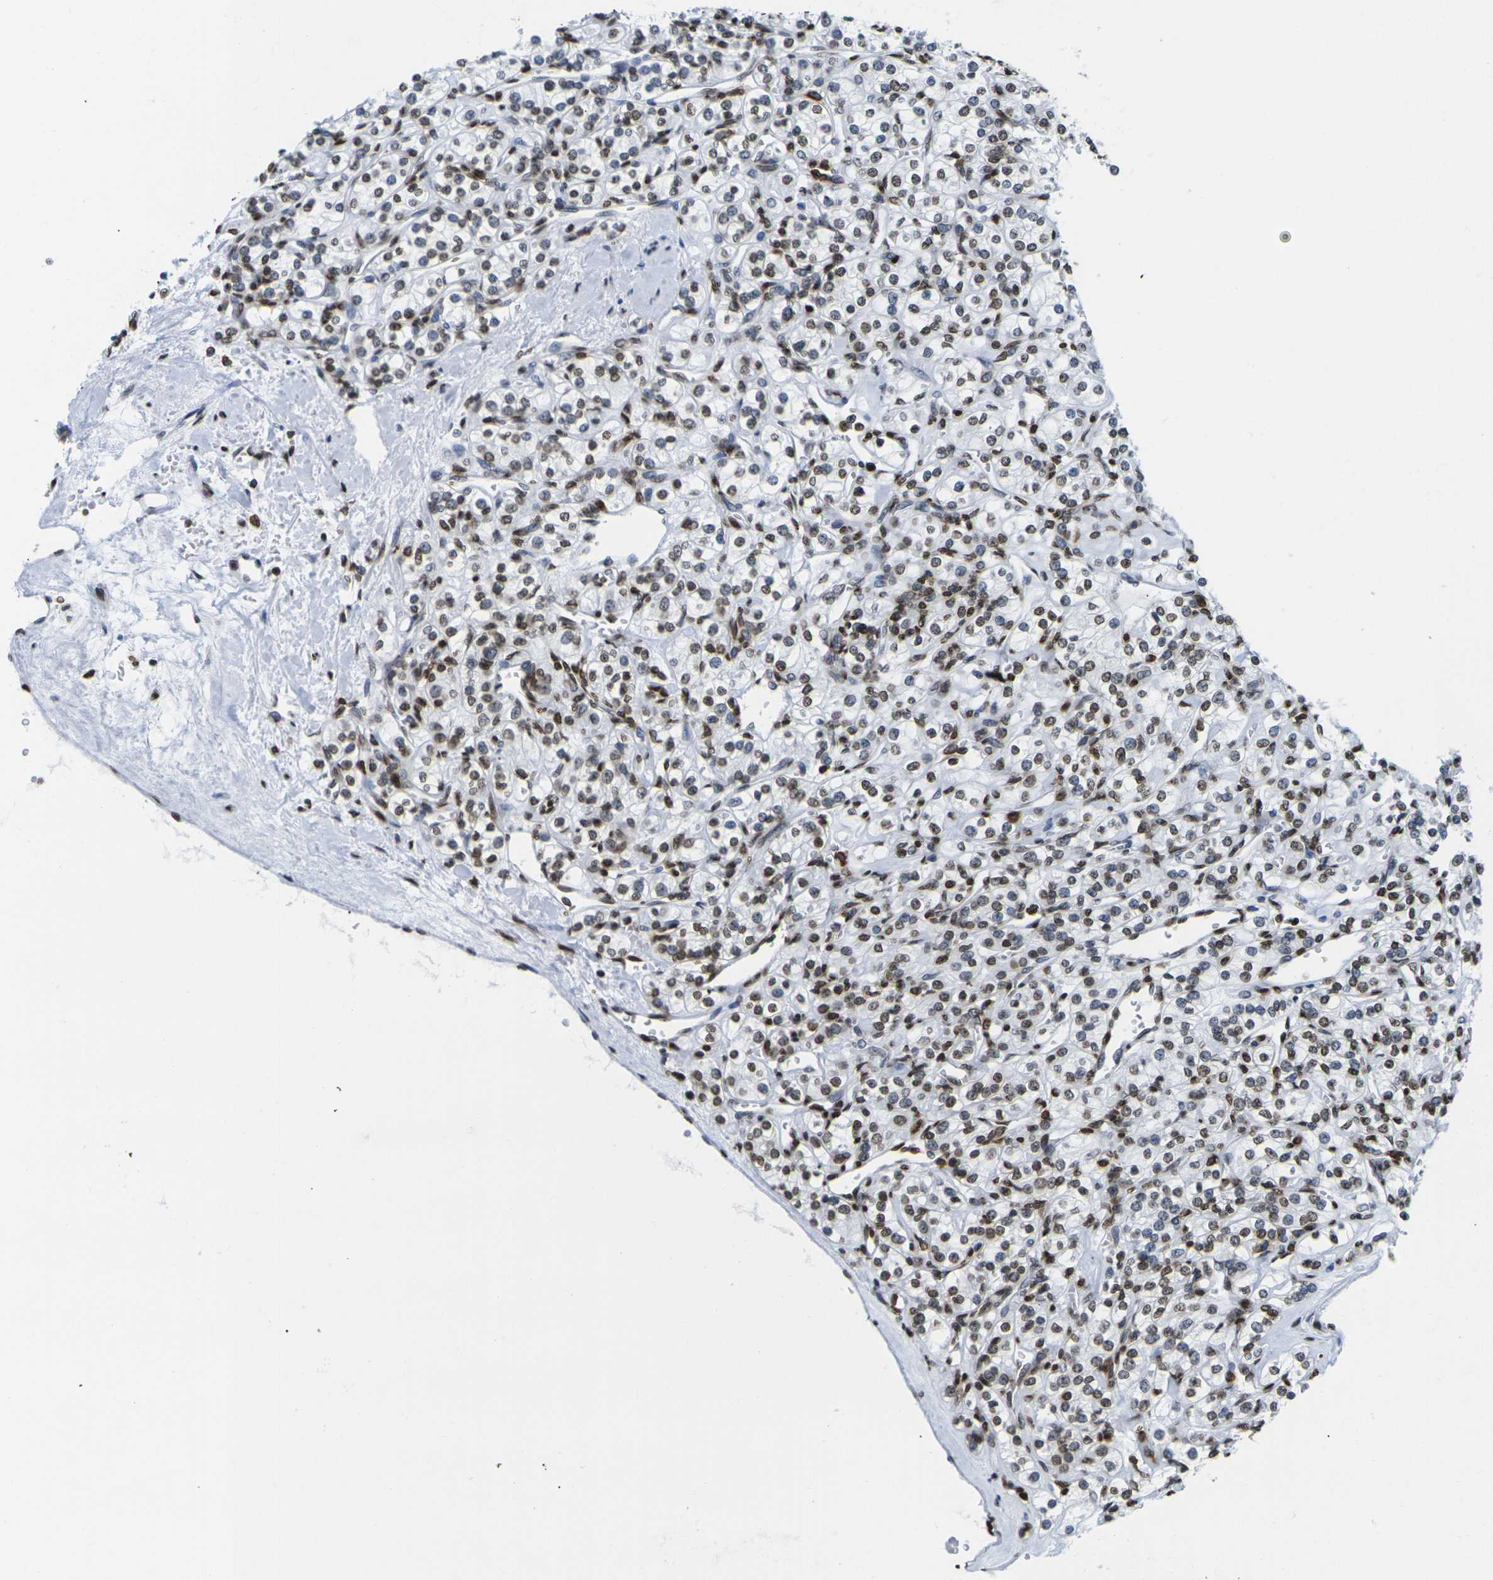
{"staining": {"intensity": "moderate", "quantity": ">75%", "location": "nuclear"}, "tissue": "renal cancer", "cell_type": "Tumor cells", "image_type": "cancer", "snomed": [{"axis": "morphology", "description": "Adenocarcinoma, NOS"}, {"axis": "topography", "description": "Kidney"}], "caption": "Adenocarcinoma (renal) stained with a brown dye demonstrates moderate nuclear positive staining in approximately >75% of tumor cells.", "gene": "H2AC21", "patient": {"sex": "male", "age": 77}}